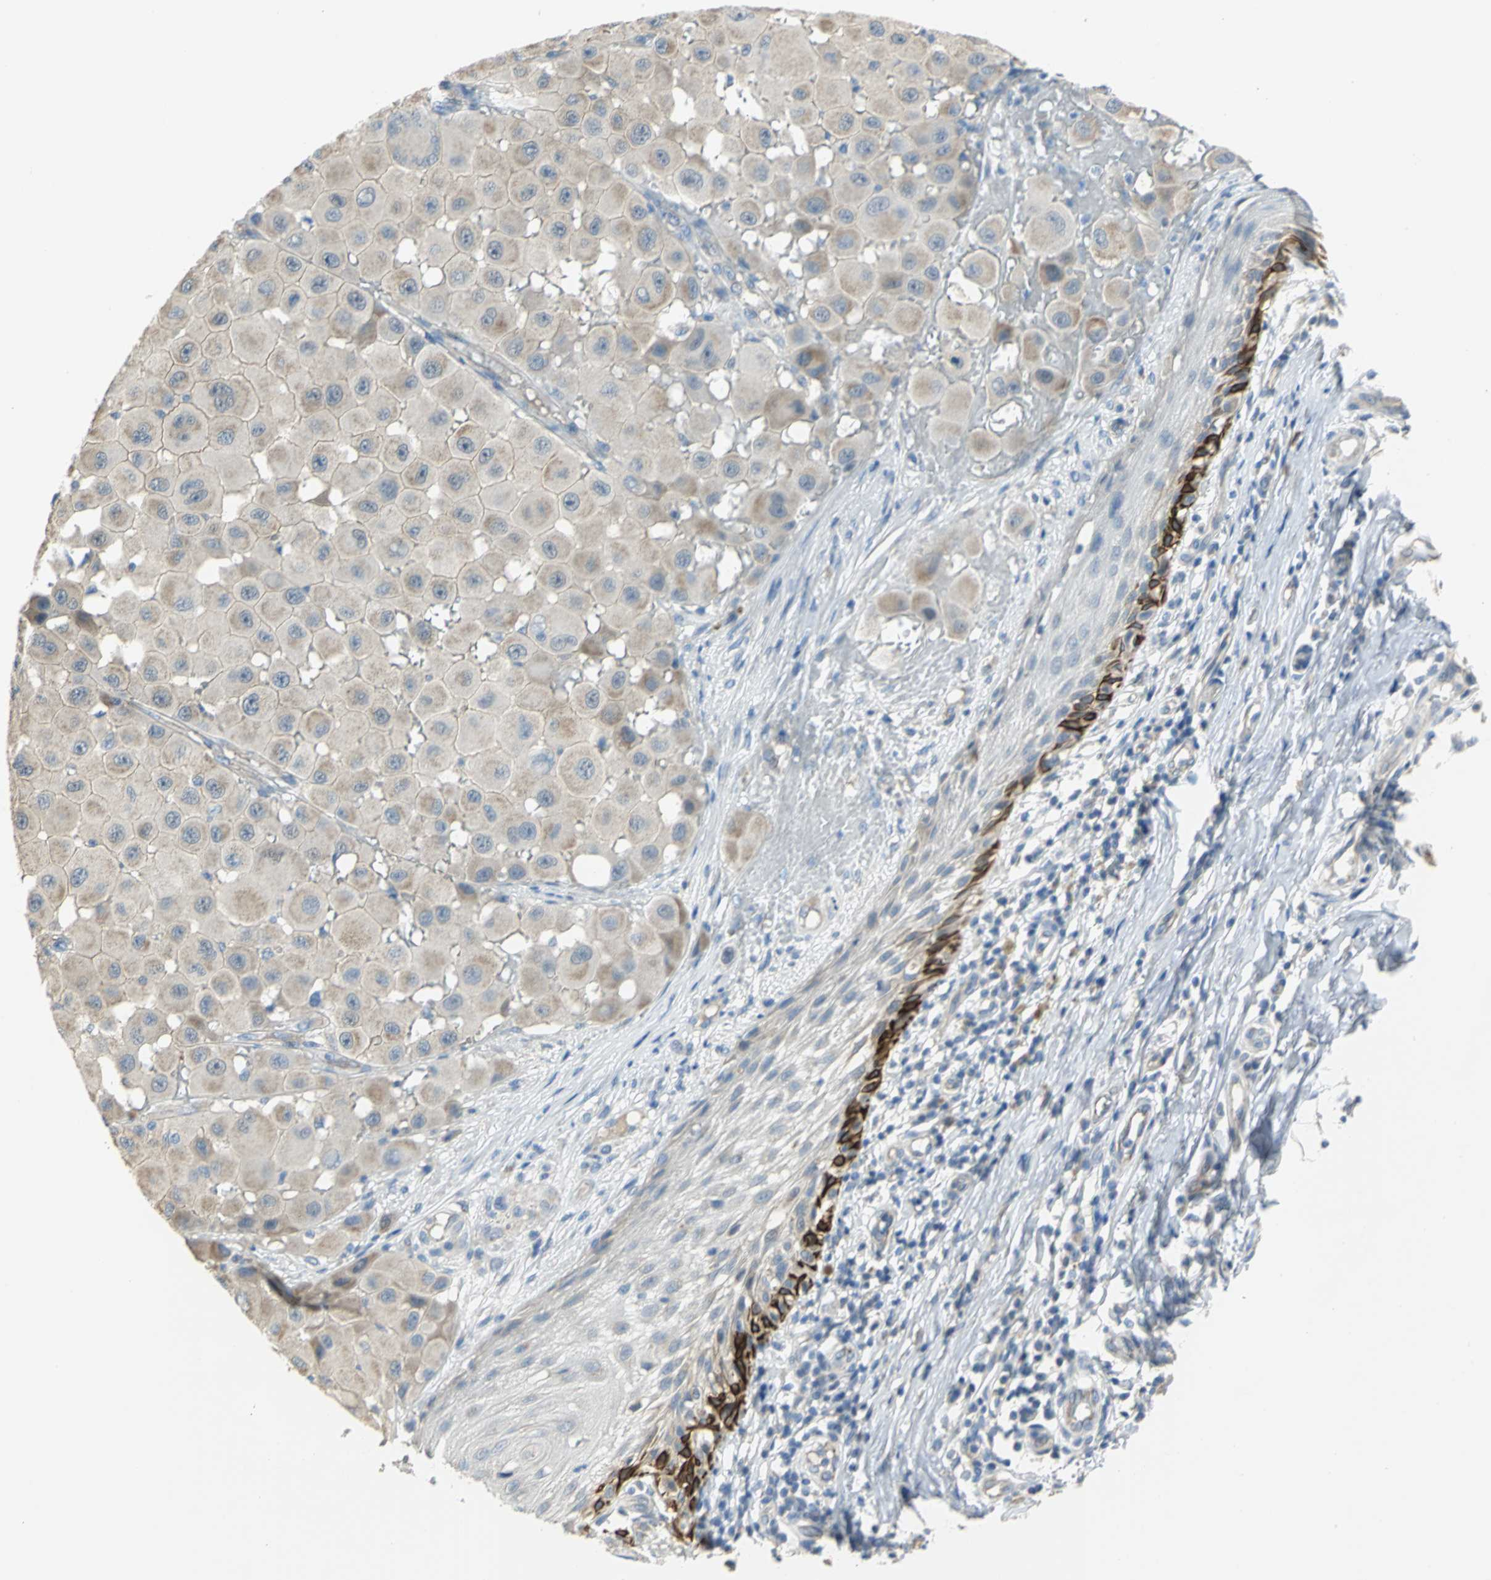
{"staining": {"intensity": "weak", "quantity": "25%-75%", "location": "cytoplasmic/membranous"}, "tissue": "melanoma", "cell_type": "Tumor cells", "image_type": "cancer", "snomed": [{"axis": "morphology", "description": "Malignant melanoma, NOS"}, {"axis": "topography", "description": "Skin"}], "caption": "An image of melanoma stained for a protein reveals weak cytoplasmic/membranous brown staining in tumor cells.", "gene": "HTR1F", "patient": {"sex": "female", "age": 81}}